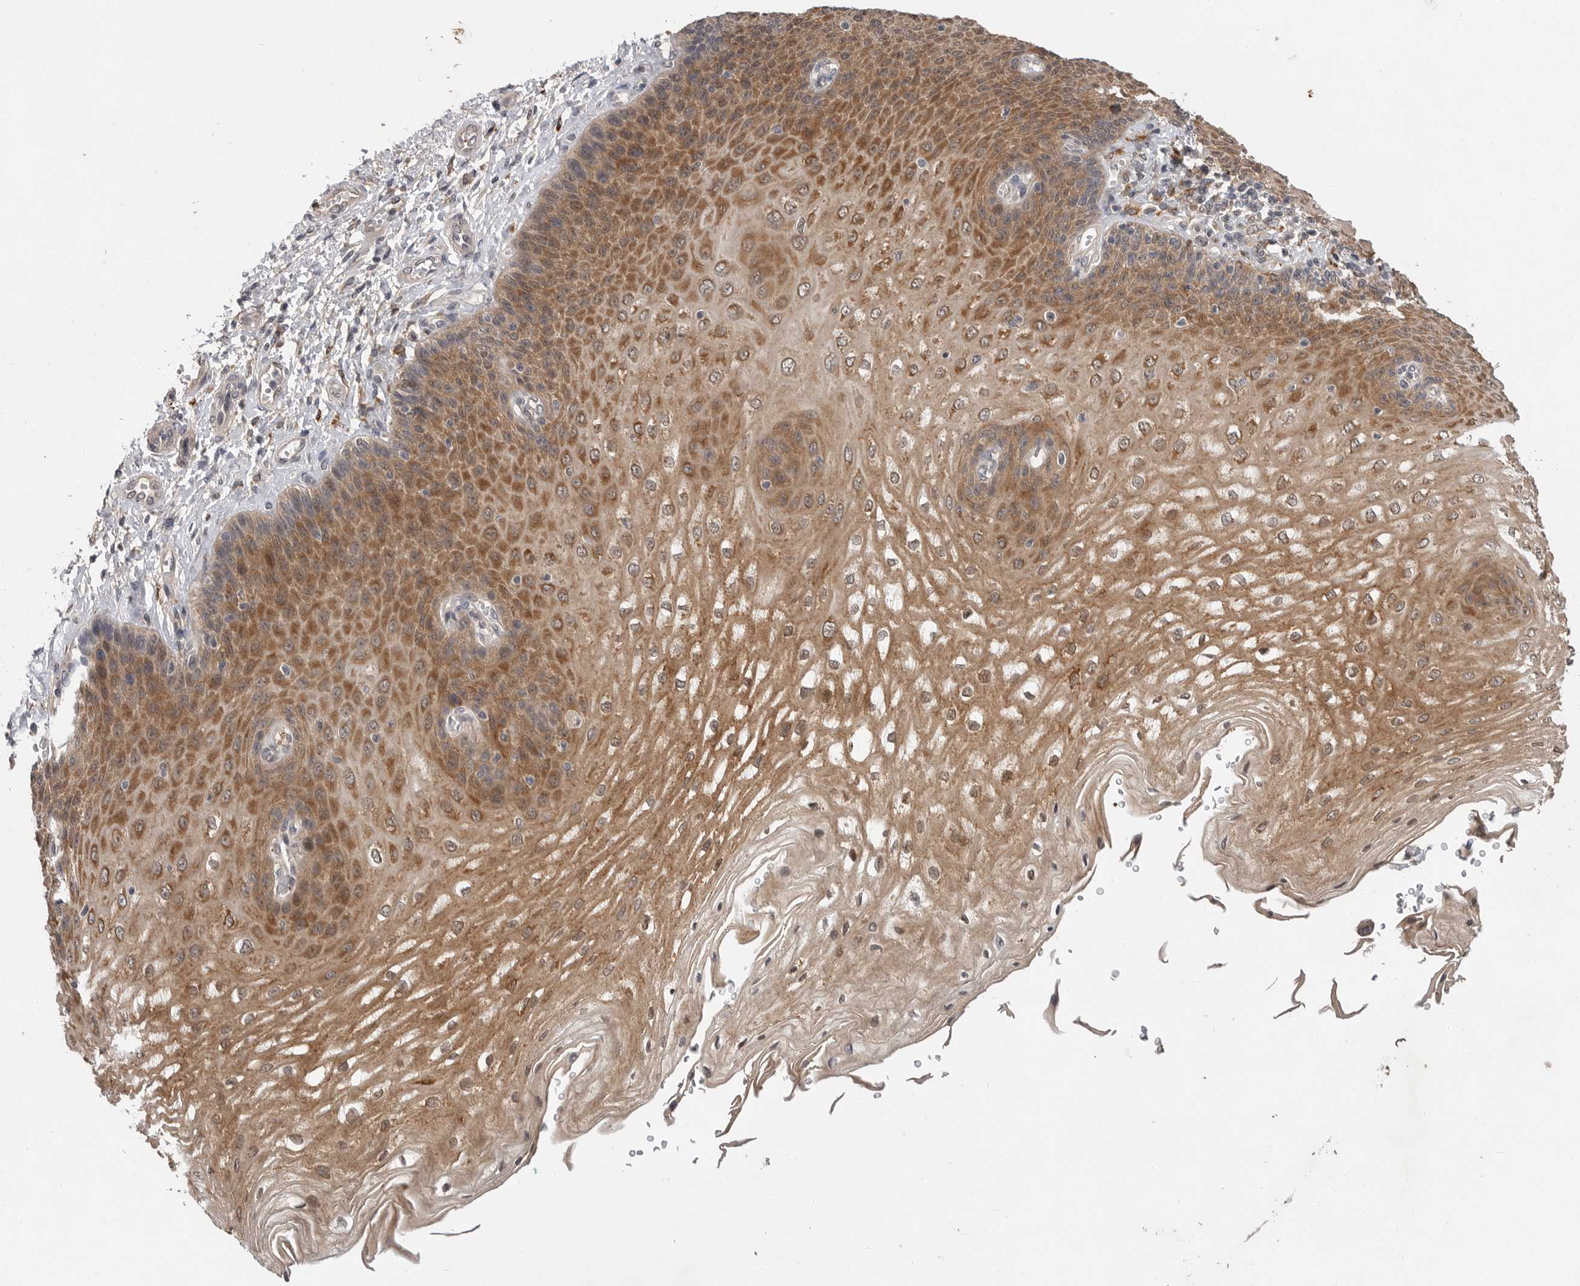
{"staining": {"intensity": "moderate", "quantity": ">75%", "location": "cytoplasmic/membranous"}, "tissue": "esophagus", "cell_type": "Squamous epithelial cells", "image_type": "normal", "snomed": [{"axis": "morphology", "description": "Normal tissue, NOS"}, {"axis": "topography", "description": "Esophagus"}], "caption": "Human esophagus stained with a brown dye demonstrates moderate cytoplasmic/membranous positive staining in about >75% of squamous epithelial cells.", "gene": "OSBPL9", "patient": {"sex": "male", "age": 54}}